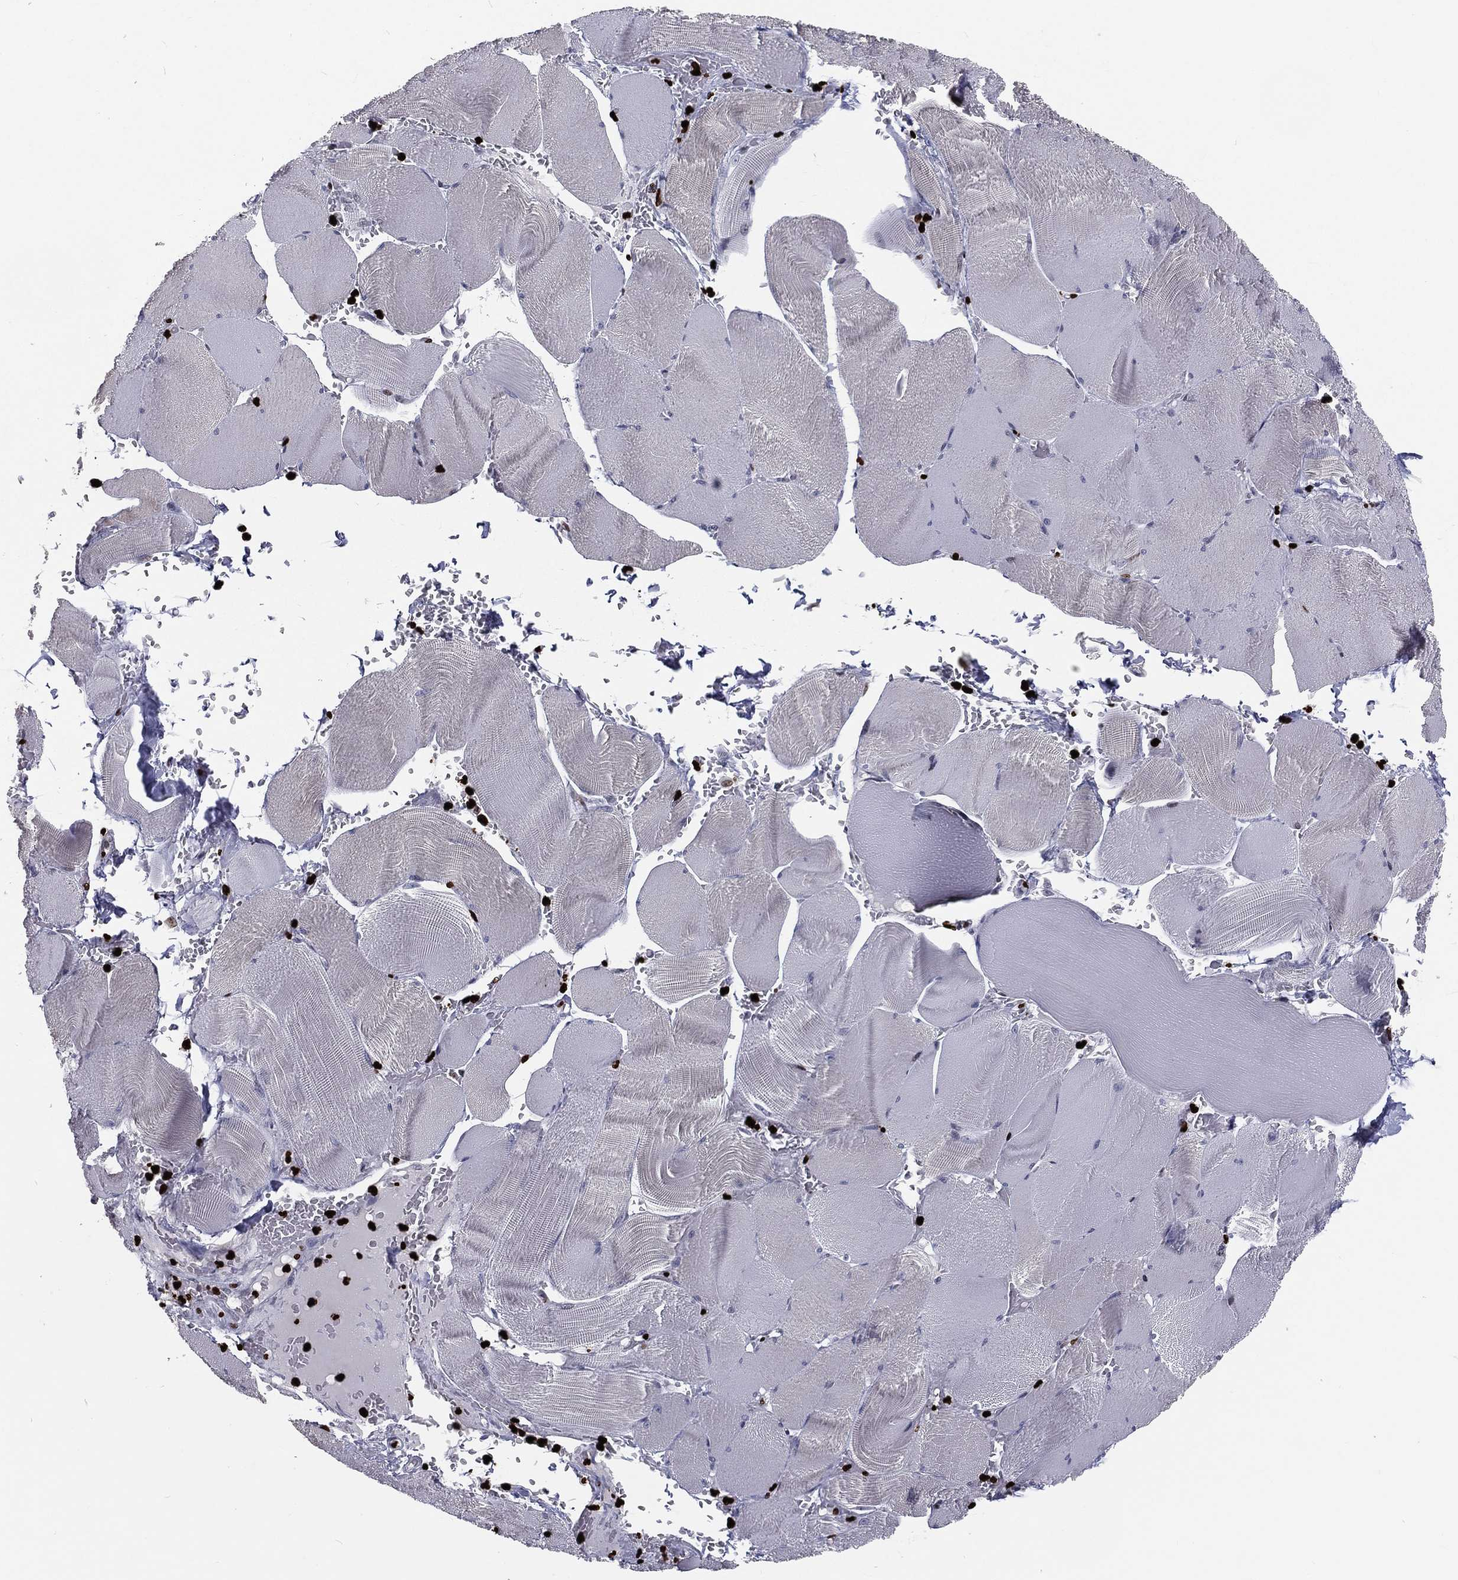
{"staining": {"intensity": "negative", "quantity": "none", "location": "none"}, "tissue": "skeletal muscle", "cell_type": "Myocytes", "image_type": "normal", "snomed": [{"axis": "morphology", "description": "Normal tissue, NOS"}, {"axis": "topography", "description": "Skeletal muscle"}], "caption": "A photomicrograph of skeletal muscle stained for a protein exhibits no brown staining in myocytes.", "gene": "MNDA", "patient": {"sex": "male", "age": 56}}